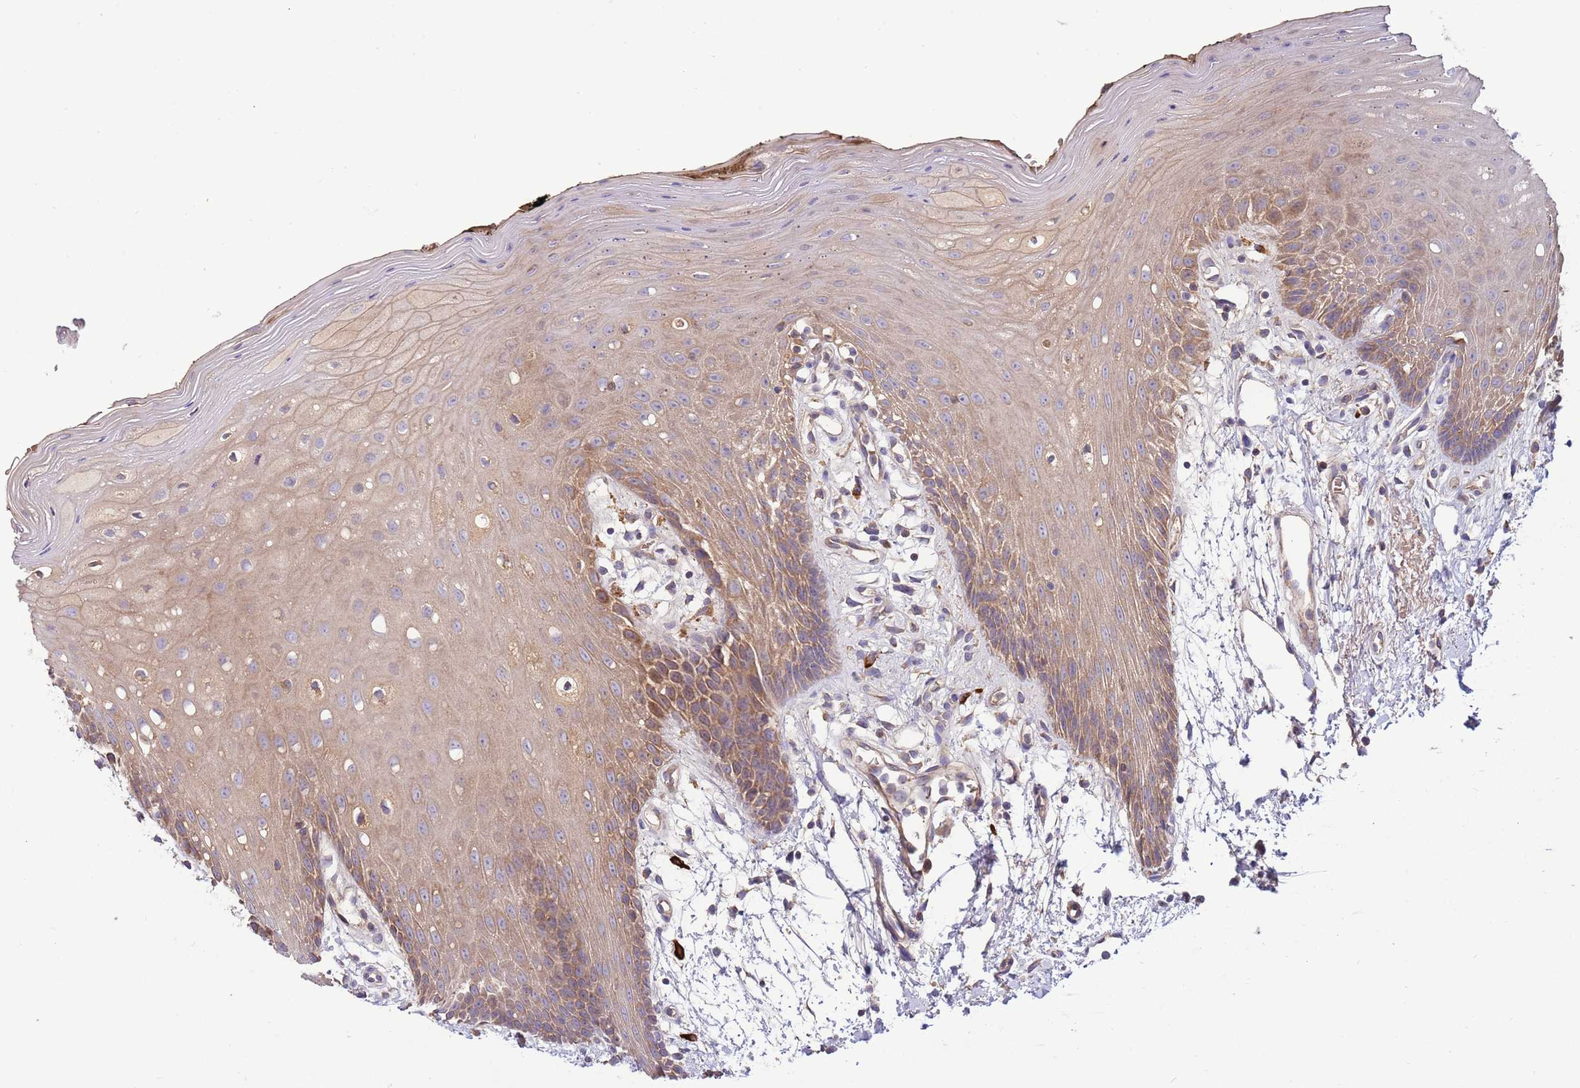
{"staining": {"intensity": "moderate", "quantity": "25%-75%", "location": "cytoplasmic/membranous"}, "tissue": "oral mucosa", "cell_type": "Squamous epithelial cells", "image_type": "normal", "snomed": [{"axis": "morphology", "description": "Normal tissue, NOS"}, {"axis": "topography", "description": "Oral tissue"}, {"axis": "topography", "description": "Tounge, NOS"}], "caption": "DAB (3,3'-diaminobenzidine) immunohistochemical staining of benign human oral mucosa displays moderate cytoplasmic/membranous protein expression in approximately 25%-75% of squamous epithelial cells. The staining was performed using DAB (3,3'-diaminobenzidine), with brown indicating positive protein expression. Nuclei are stained blue with hematoxylin.", "gene": "TRMO", "patient": {"sex": "female", "age": 59}}